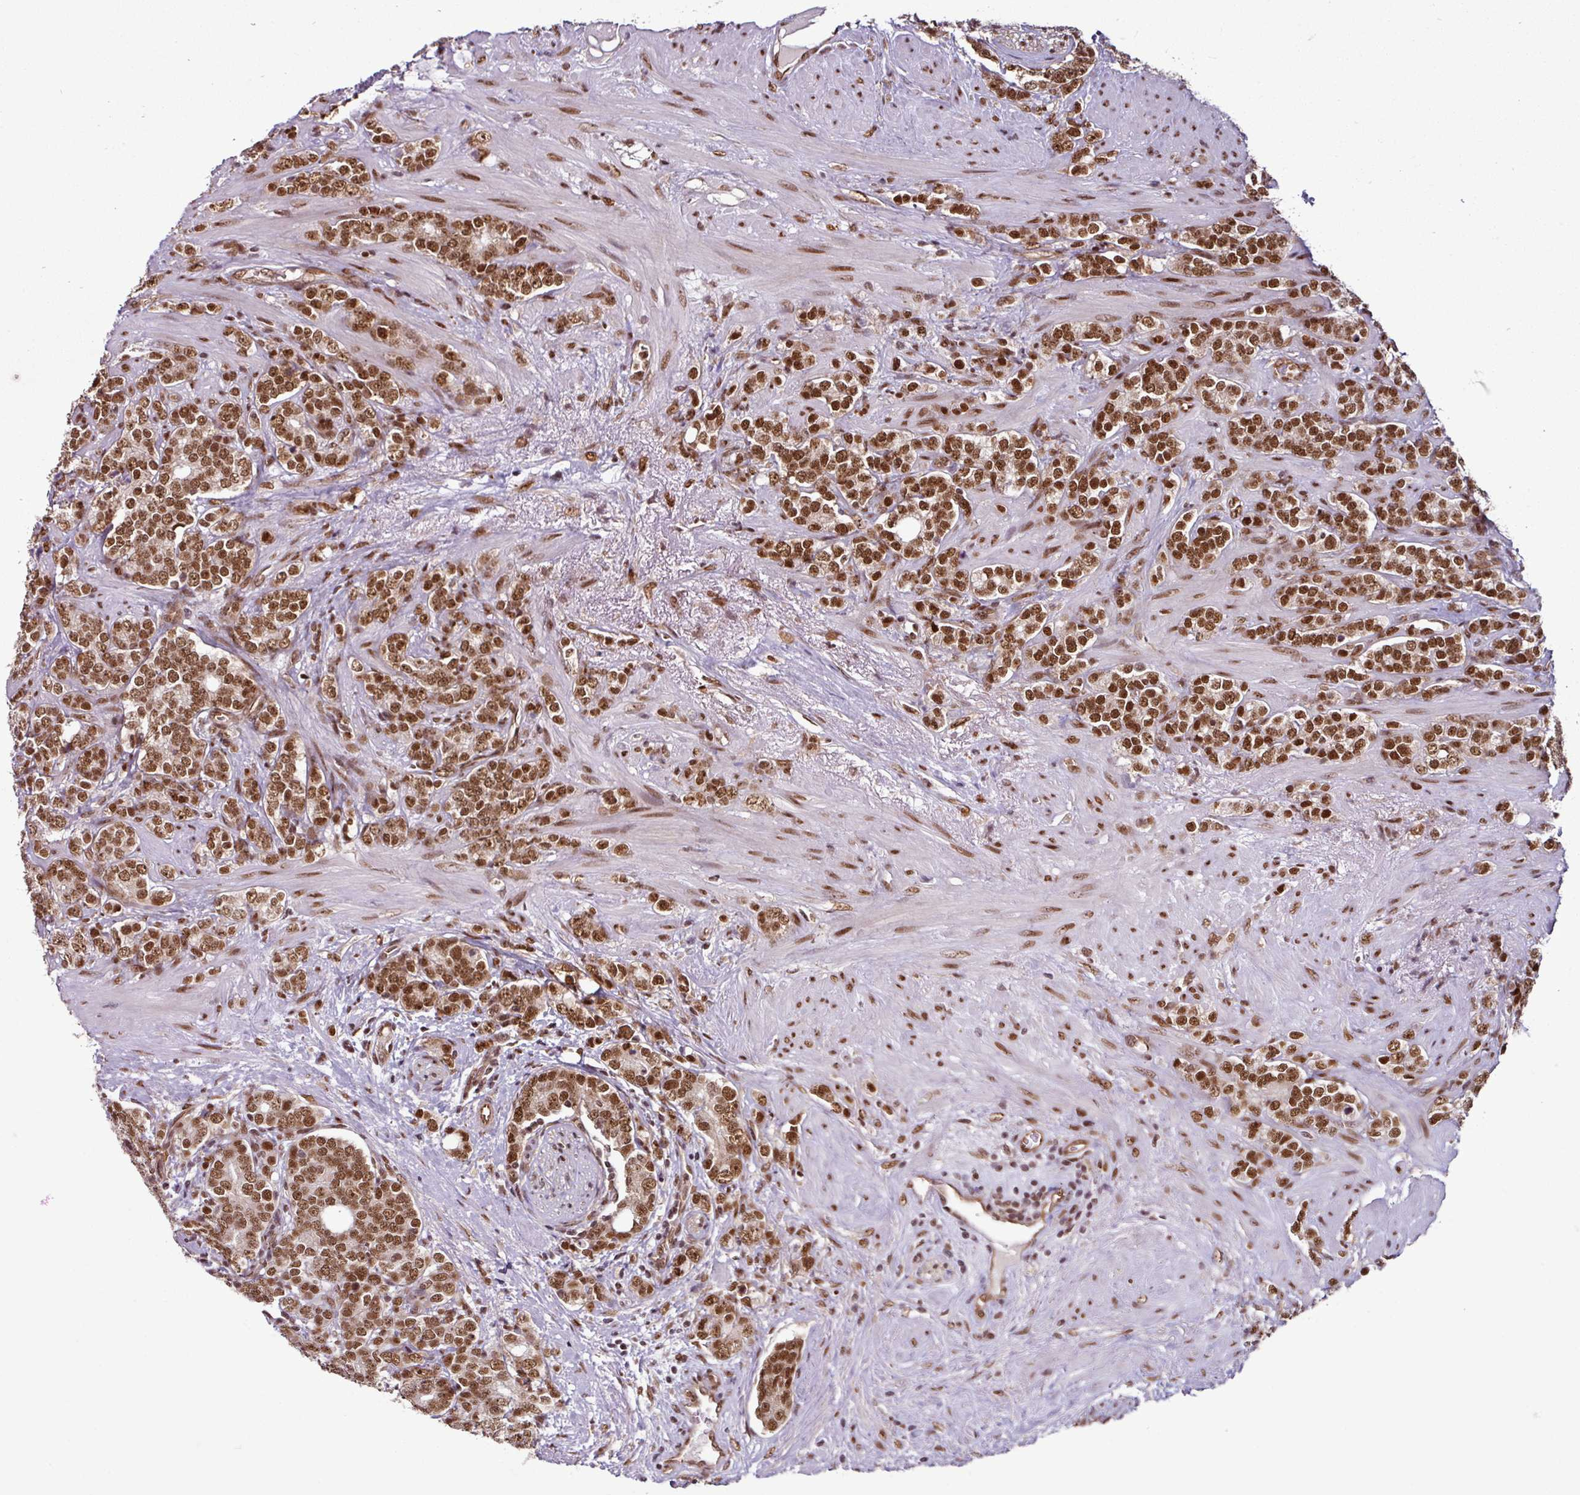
{"staining": {"intensity": "strong", "quantity": ">75%", "location": "nuclear"}, "tissue": "prostate cancer", "cell_type": "Tumor cells", "image_type": "cancer", "snomed": [{"axis": "morphology", "description": "Adenocarcinoma, High grade"}, {"axis": "topography", "description": "Prostate"}], "caption": "The immunohistochemical stain labels strong nuclear expression in tumor cells of prostate cancer tissue.", "gene": "MORF4L2", "patient": {"sex": "male", "age": 64}}